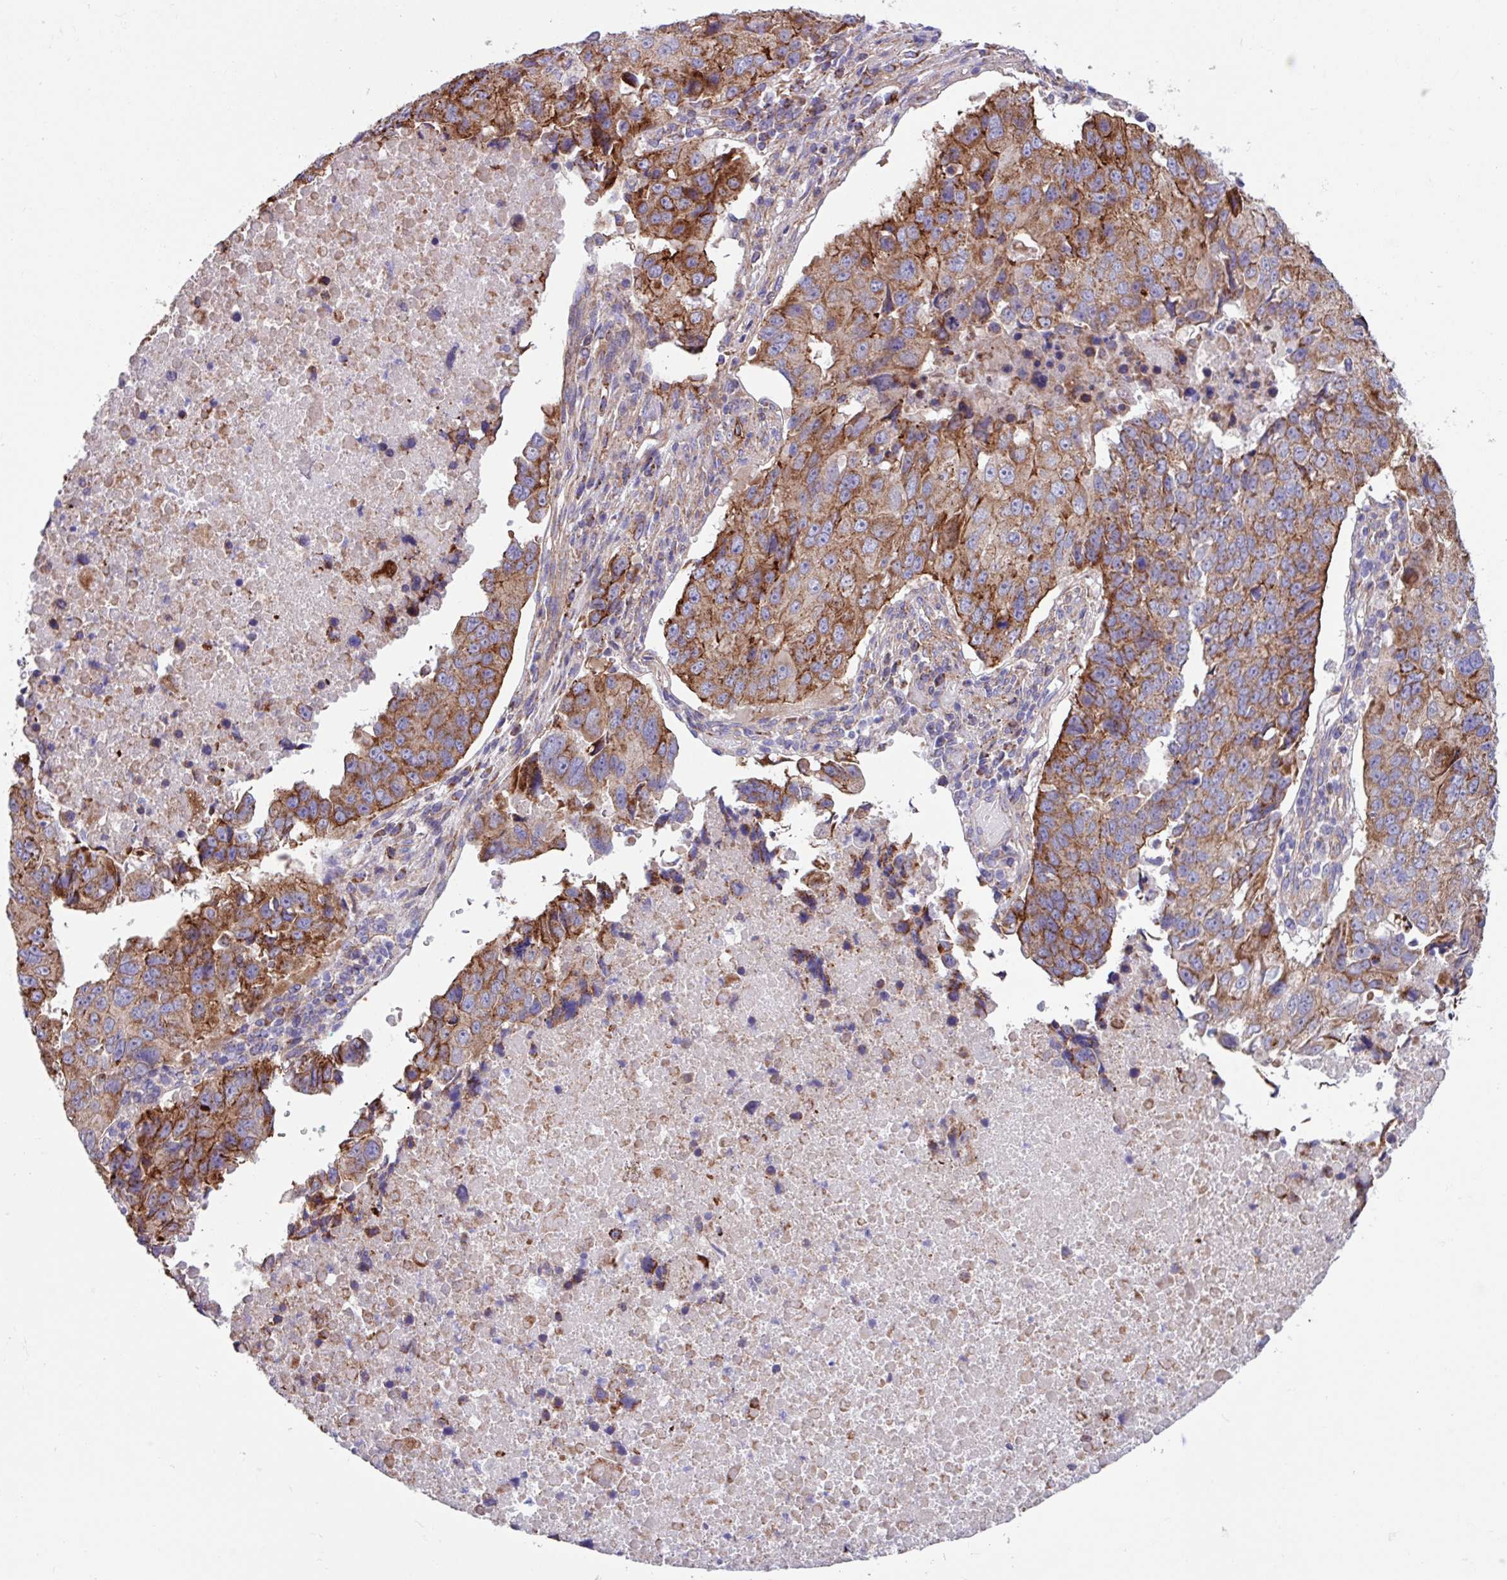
{"staining": {"intensity": "strong", "quantity": "25%-75%", "location": "cytoplasmic/membranous"}, "tissue": "lung cancer", "cell_type": "Tumor cells", "image_type": "cancer", "snomed": [{"axis": "morphology", "description": "Squamous cell carcinoma, NOS"}, {"axis": "topography", "description": "Lung"}], "caption": "Lung cancer (squamous cell carcinoma) stained with IHC reveals strong cytoplasmic/membranous positivity in approximately 25%-75% of tumor cells. (DAB IHC, brown staining for protein, blue staining for nuclei).", "gene": "OTULIN", "patient": {"sex": "female", "age": 66}}